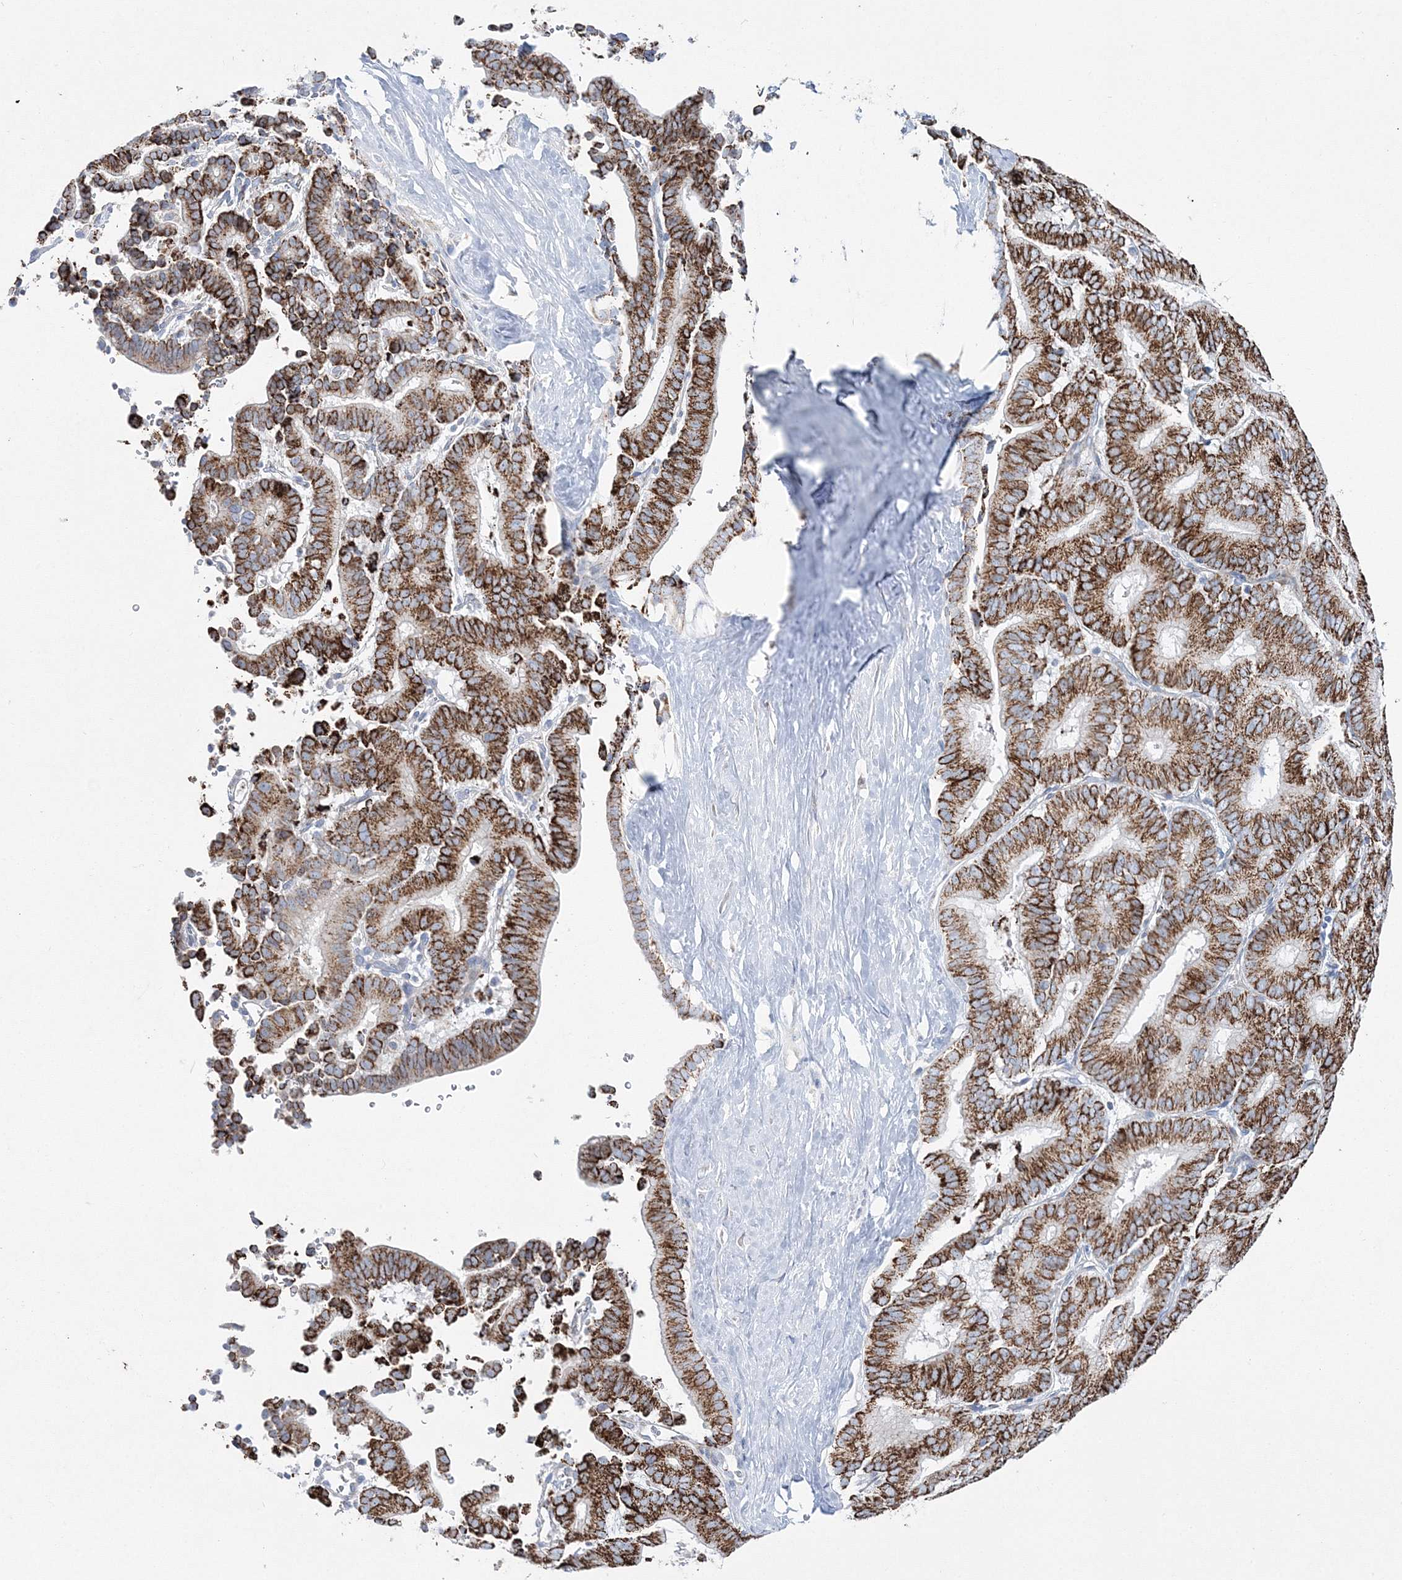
{"staining": {"intensity": "strong", "quantity": ">75%", "location": "cytoplasmic/membranous"}, "tissue": "liver cancer", "cell_type": "Tumor cells", "image_type": "cancer", "snomed": [{"axis": "morphology", "description": "Cholangiocarcinoma"}, {"axis": "topography", "description": "Liver"}], "caption": "The immunohistochemical stain shows strong cytoplasmic/membranous expression in tumor cells of liver cholangiocarcinoma tissue.", "gene": "HIBCH", "patient": {"sex": "female", "age": 75}}